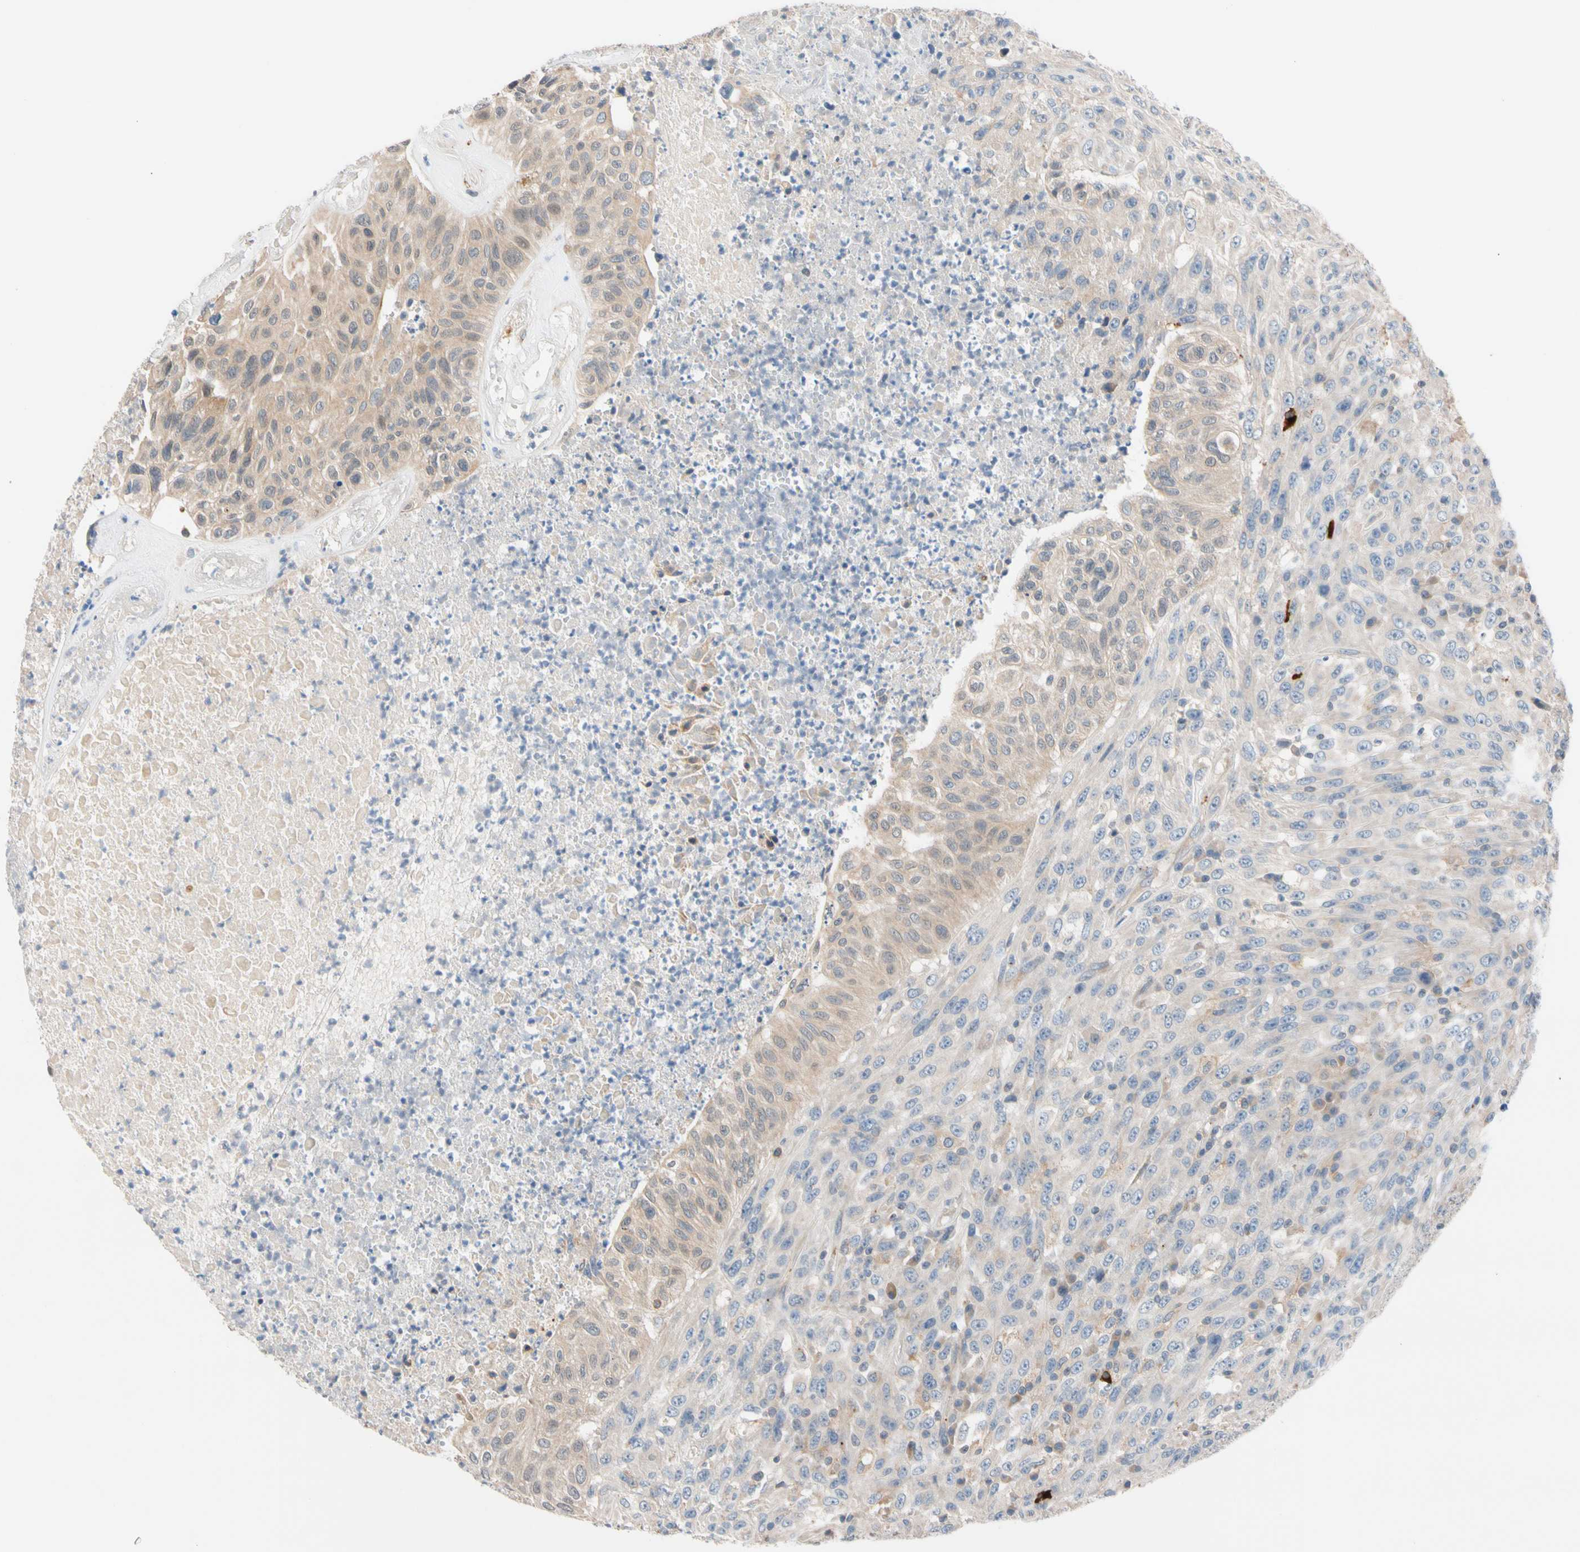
{"staining": {"intensity": "weak", "quantity": "25%-75%", "location": "cytoplasmic/membranous"}, "tissue": "urothelial cancer", "cell_type": "Tumor cells", "image_type": "cancer", "snomed": [{"axis": "morphology", "description": "Urothelial carcinoma, High grade"}, {"axis": "topography", "description": "Urinary bladder"}], "caption": "A histopathology image of urothelial cancer stained for a protein displays weak cytoplasmic/membranous brown staining in tumor cells.", "gene": "CNST", "patient": {"sex": "male", "age": 66}}